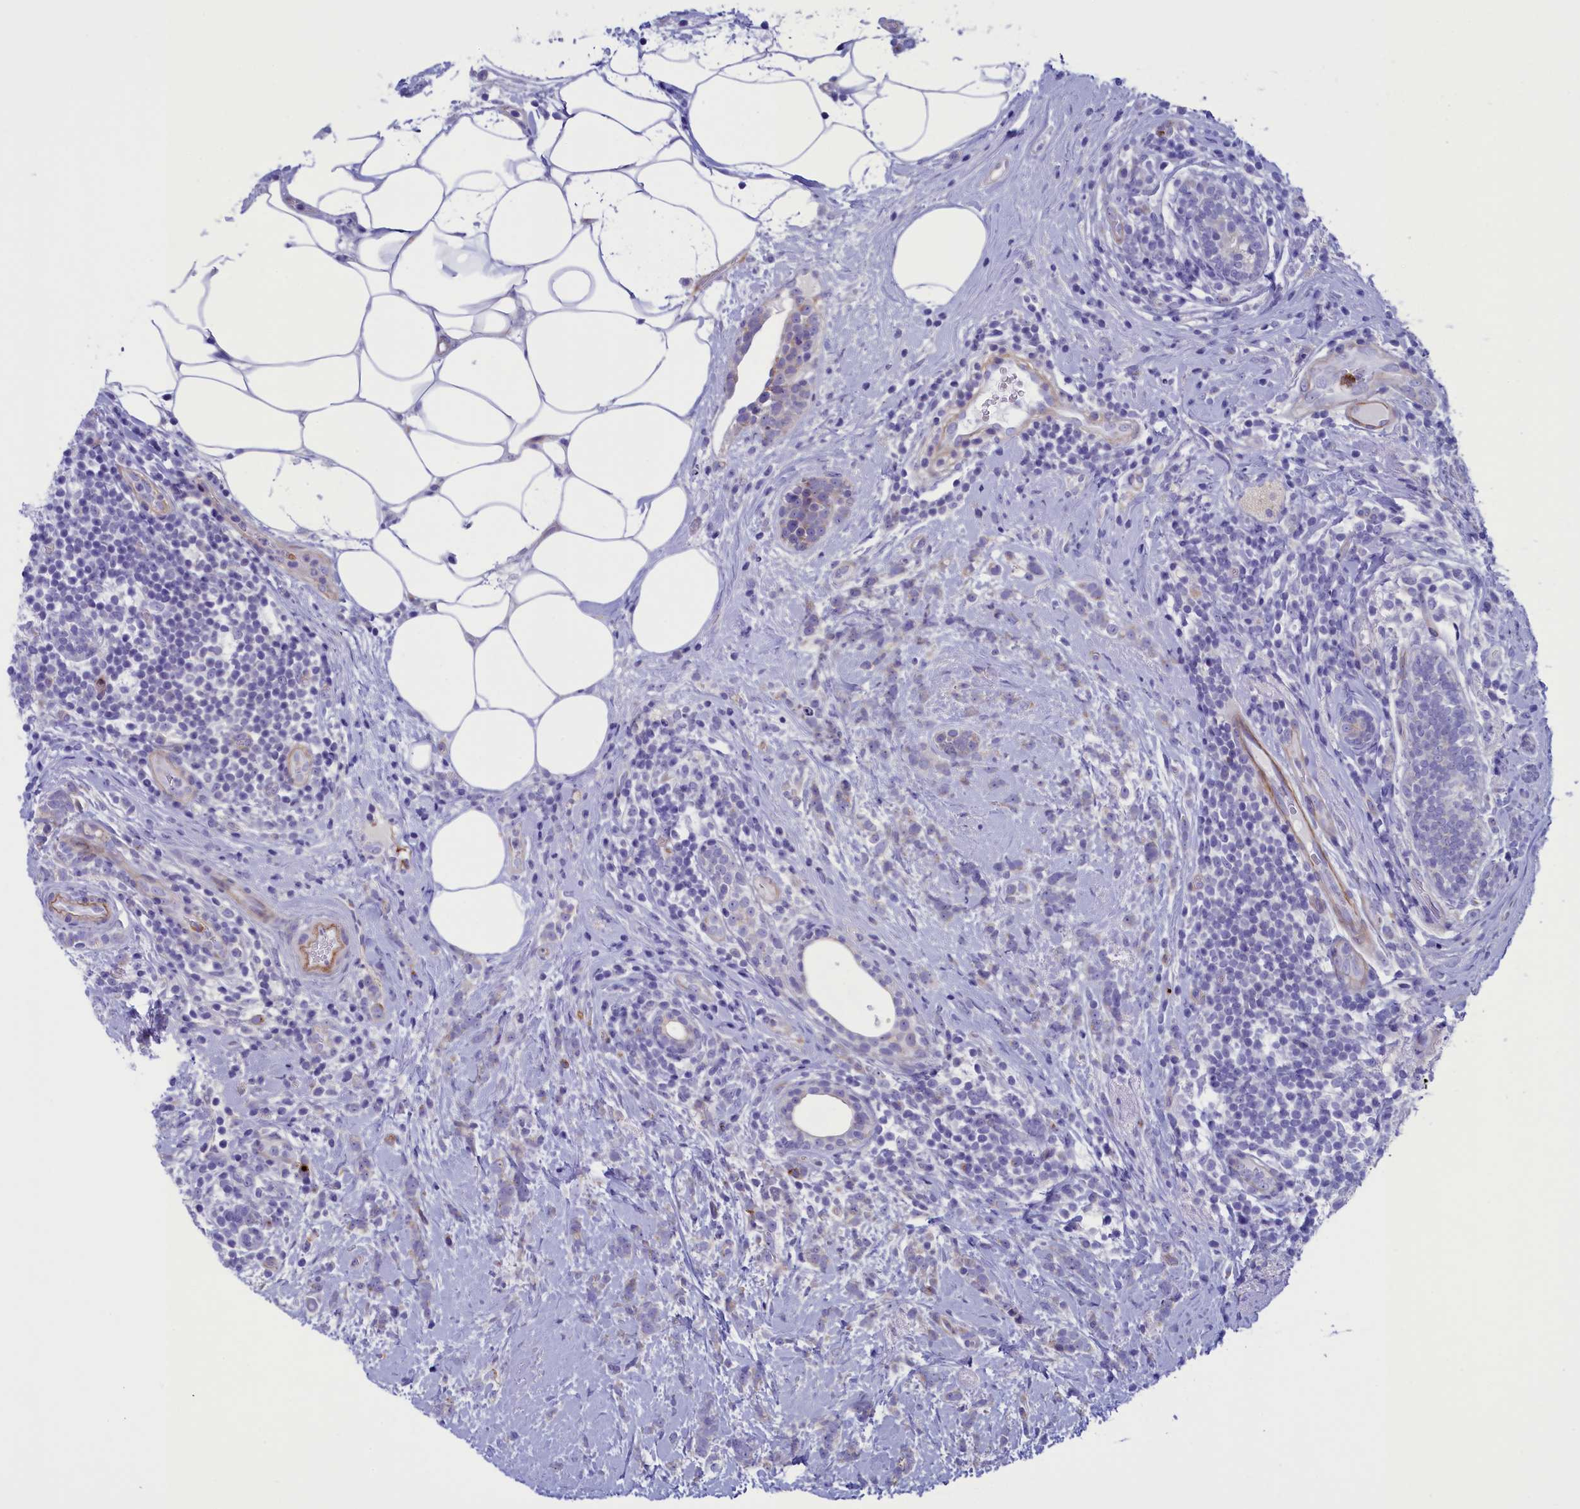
{"staining": {"intensity": "negative", "quantity": "none", "location": "none"}, "tissue": "breast cancer", "cell_type": "Tumor cells", "image_type": "cancer", "snomed": [{"axis": "morphology", "description": "Lobular carcinoma"}, {"axis": "topography", "description": "Breast"}], "caption": "IHC image of human breast lobular carcinoma stained for a protein (brown), which demonstrates no staining in tumor cells.", "gene": "LOXL1", "patient": {"sex": "female", "age": 58}}